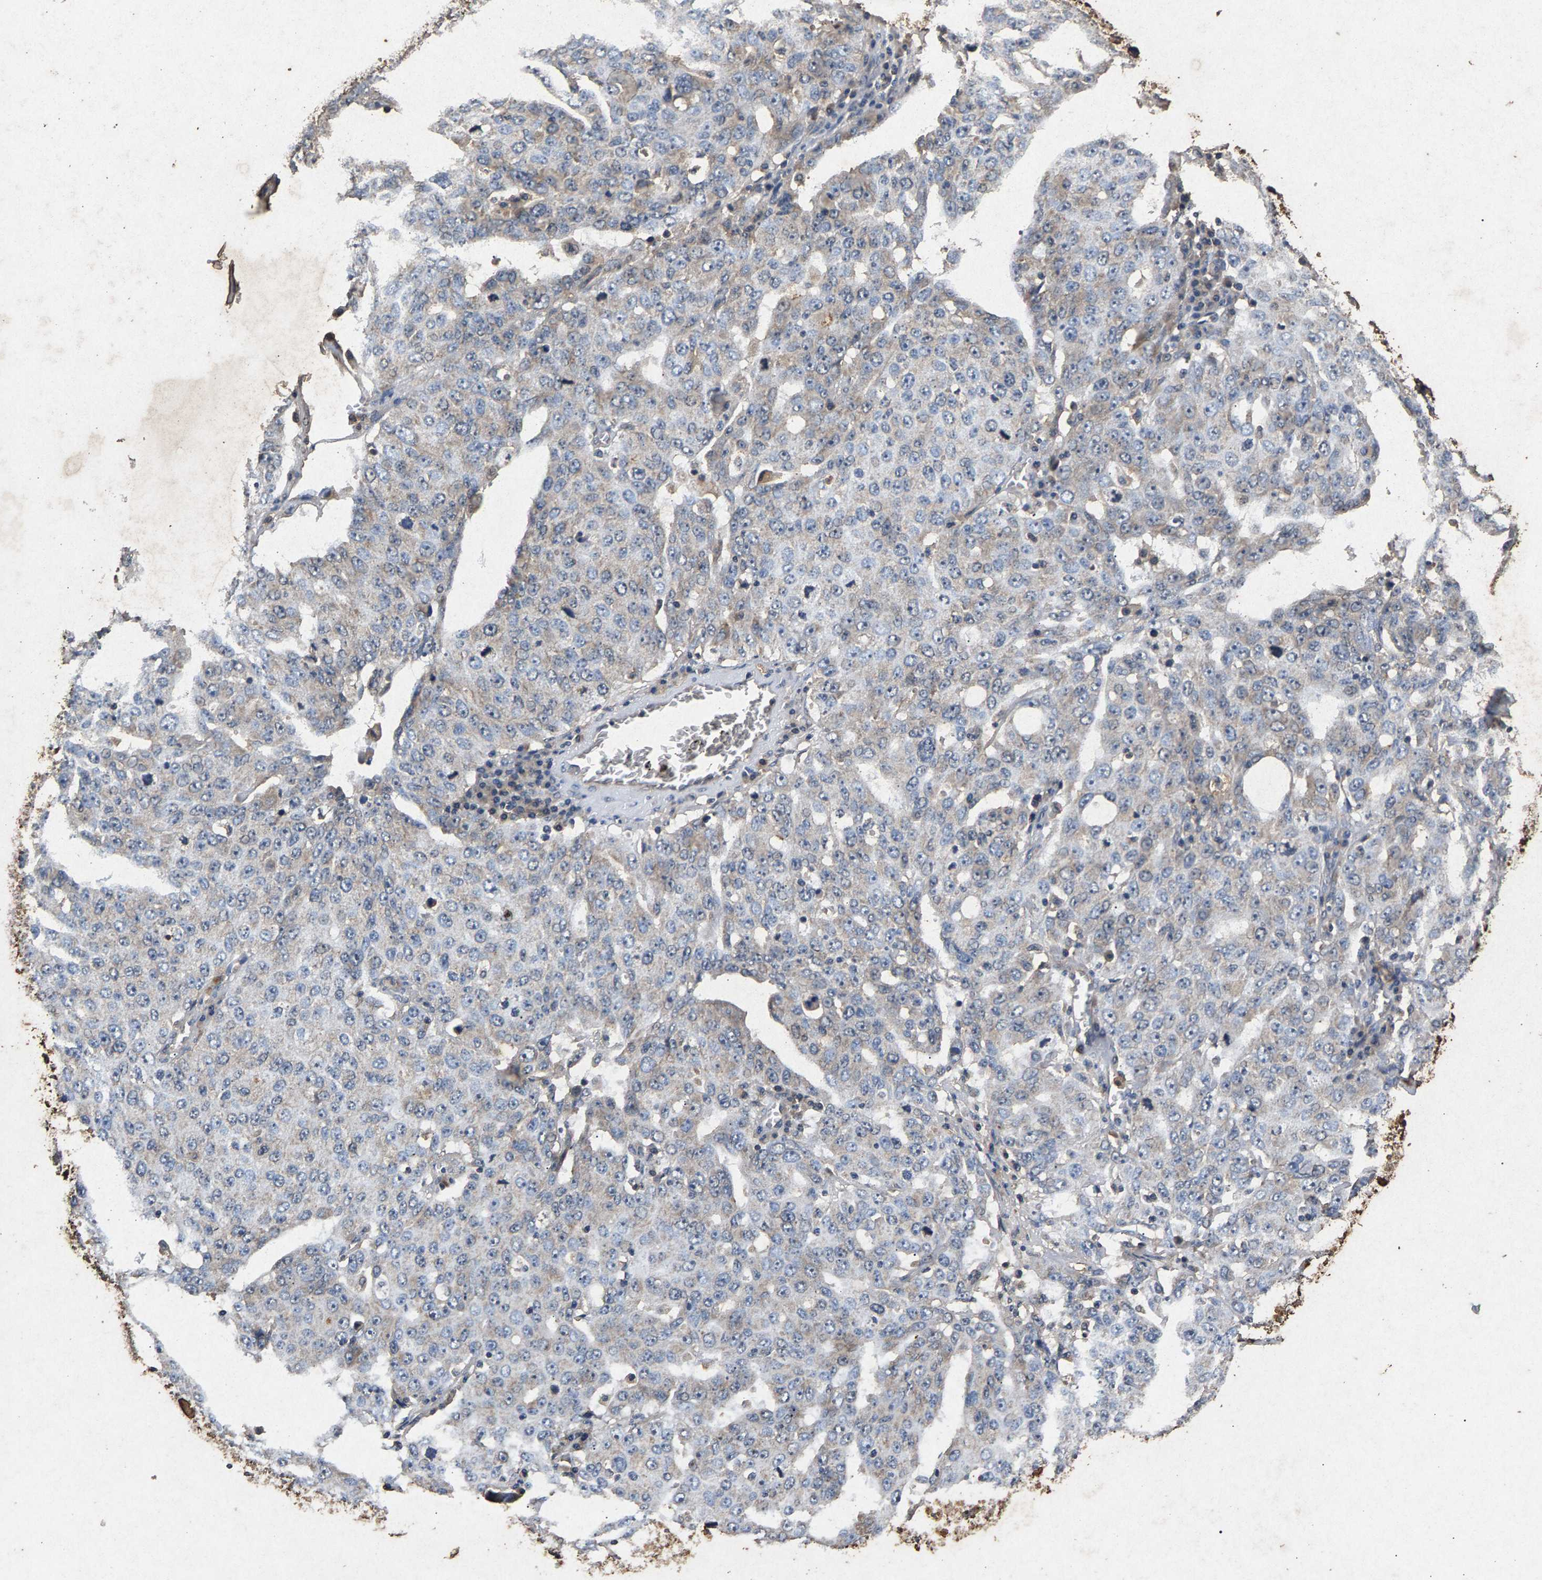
{"staining": {"intensity": "weak", "quantity": "<25%", "location": "cytoplasmic/membranous"}, "tissue": "ovarian cancer", "cell_type": "Tumor cells", "image_type": "cancer", "snomed": [{"axis": "morphology", "description": "Carcinoma, endometroid"}, {"axis": "topography", "description": "Ovary"}], "caption": "This is an IHC image of ovarian cancer (endometroid carcinoma). There is no expression in tumor cells.", "gene": "PPP1CC", "patient": {"sex": "female", "age": 62}}